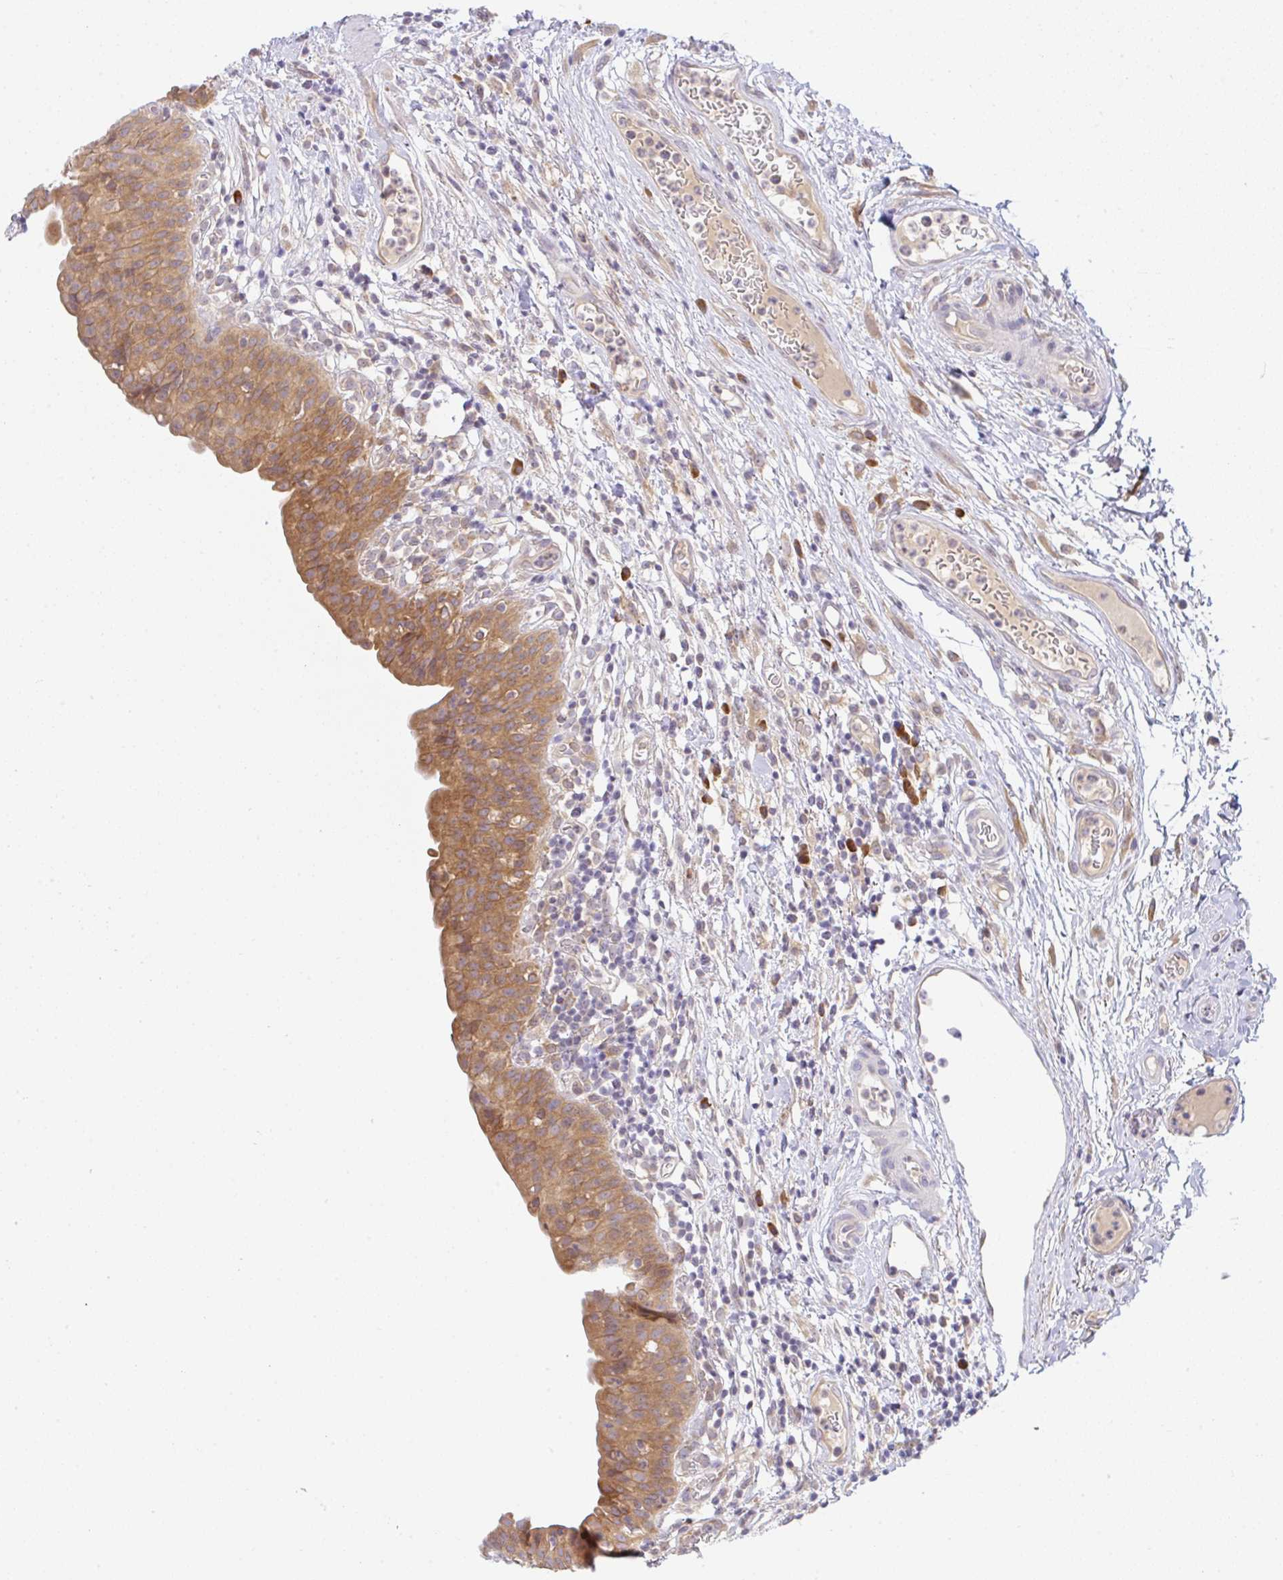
{"staining": {"intensity": "moderate", "quantity": ">75%", "location": "cytoplasmic/membranous"}, "tissue": "urinary bladder", "cell_type": "Urothelial cells", "image_type": "normal", "snomed": [{"axis": "morphology", "description": "Normal tissue, NOS"}, {"axis": "morphology", "description": "Inflammation, NOS"}, {"axis": "topography", "description": "Urinary bladder"}], "caption": "Approximately >75% of urothelial cells in benign human urinary bladder display moderate cytoplasmic/membranous protein positivity as visualized by brown immunohistochemical staining.", "gene": "DERL2", "patient": {"sex": "male", "age": 57}}